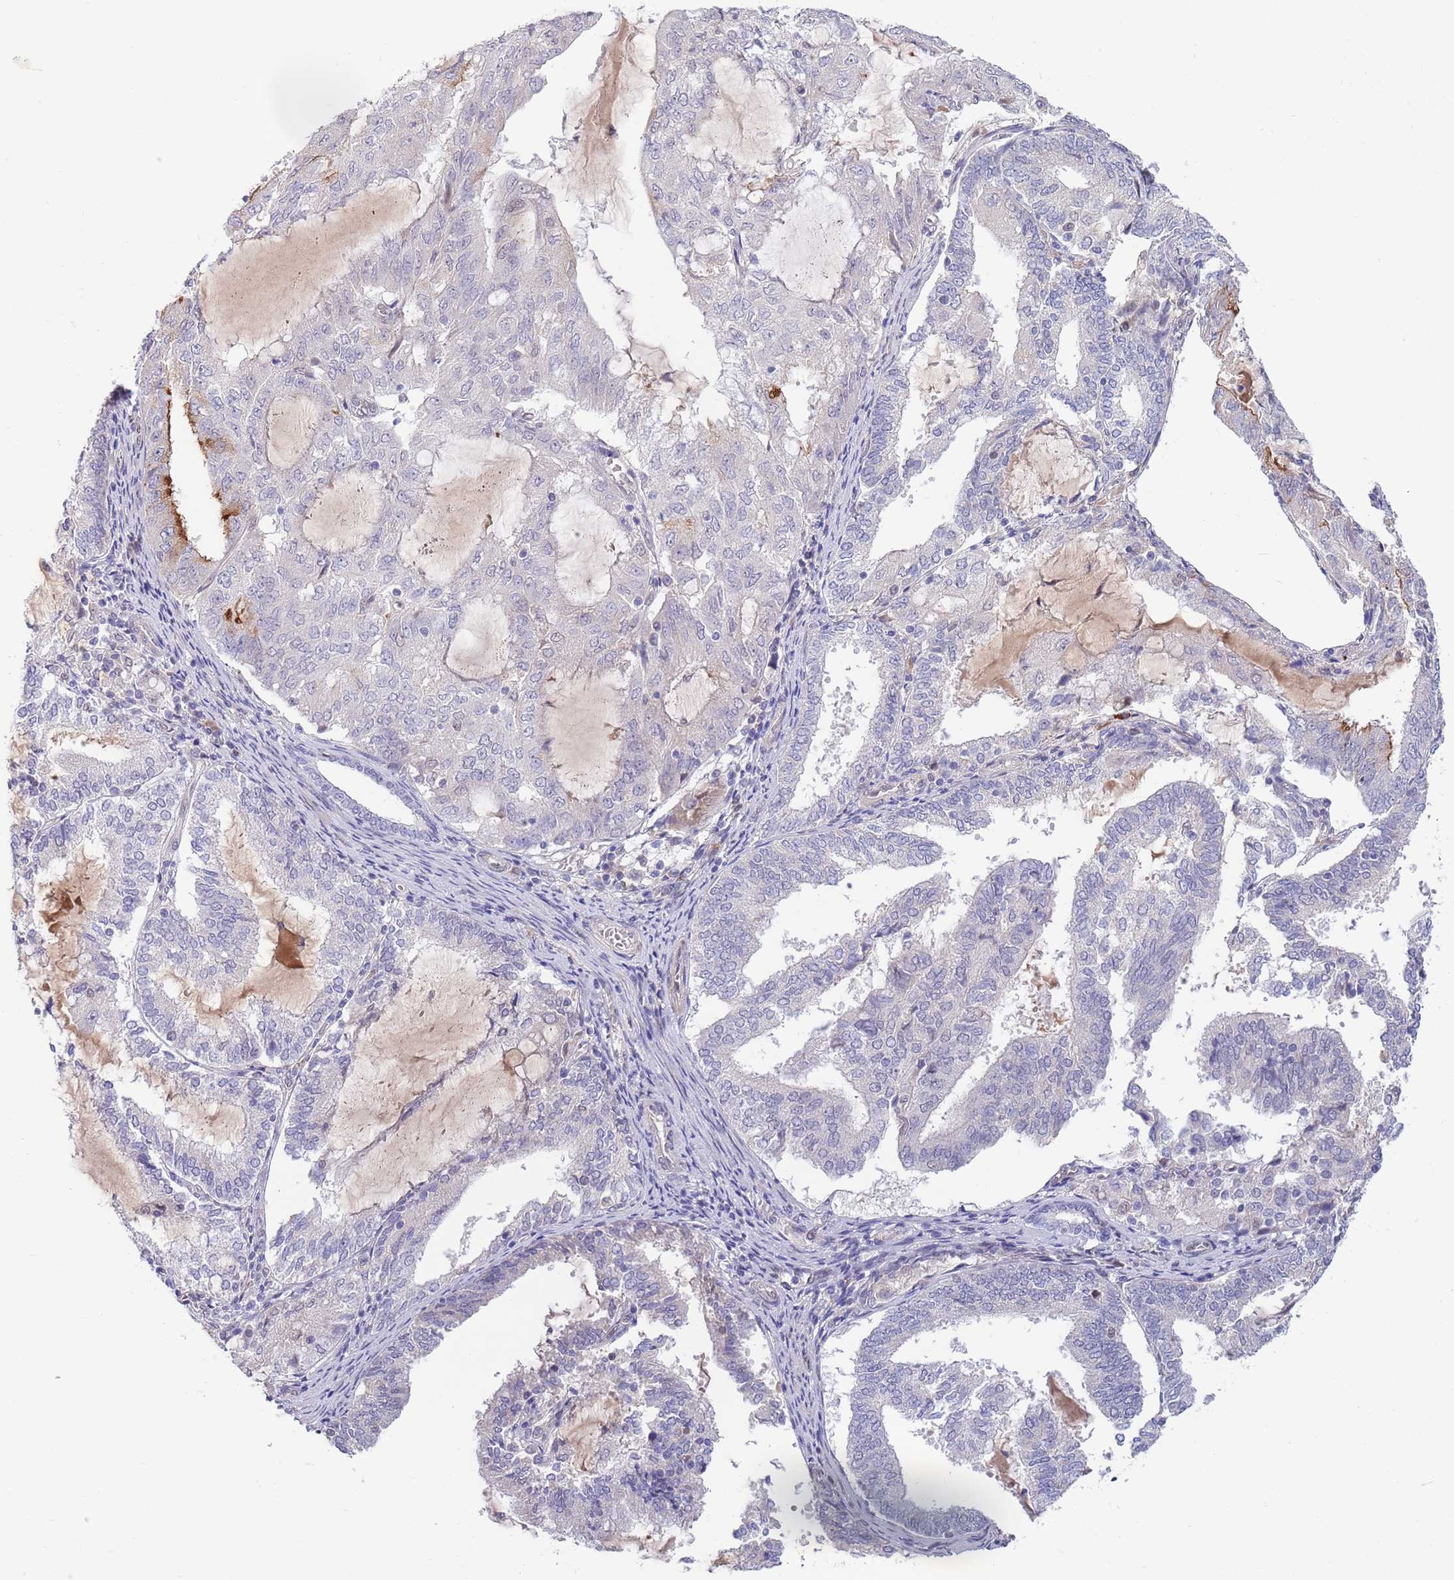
{"staining": {"intensity": "negative", "quantity": "none", "location": "none"}, "tissue": "endometrial cancer", "cell_type": "Tumor cells", "image_type": "cancer", "snomed": [{"axis": "morphology", "description": "Adenocarcinoma, NOS"}, {"axis": "topography", "description": "Endometrium"}], "caption": "IHC photomicrograph of human adenocarcinoma (endometrial) stained for a protein (brown), which demonstrates no staining in tumor cells.", "gene": "NLRP6", "patient": {"sex": "female", "age": 81}}